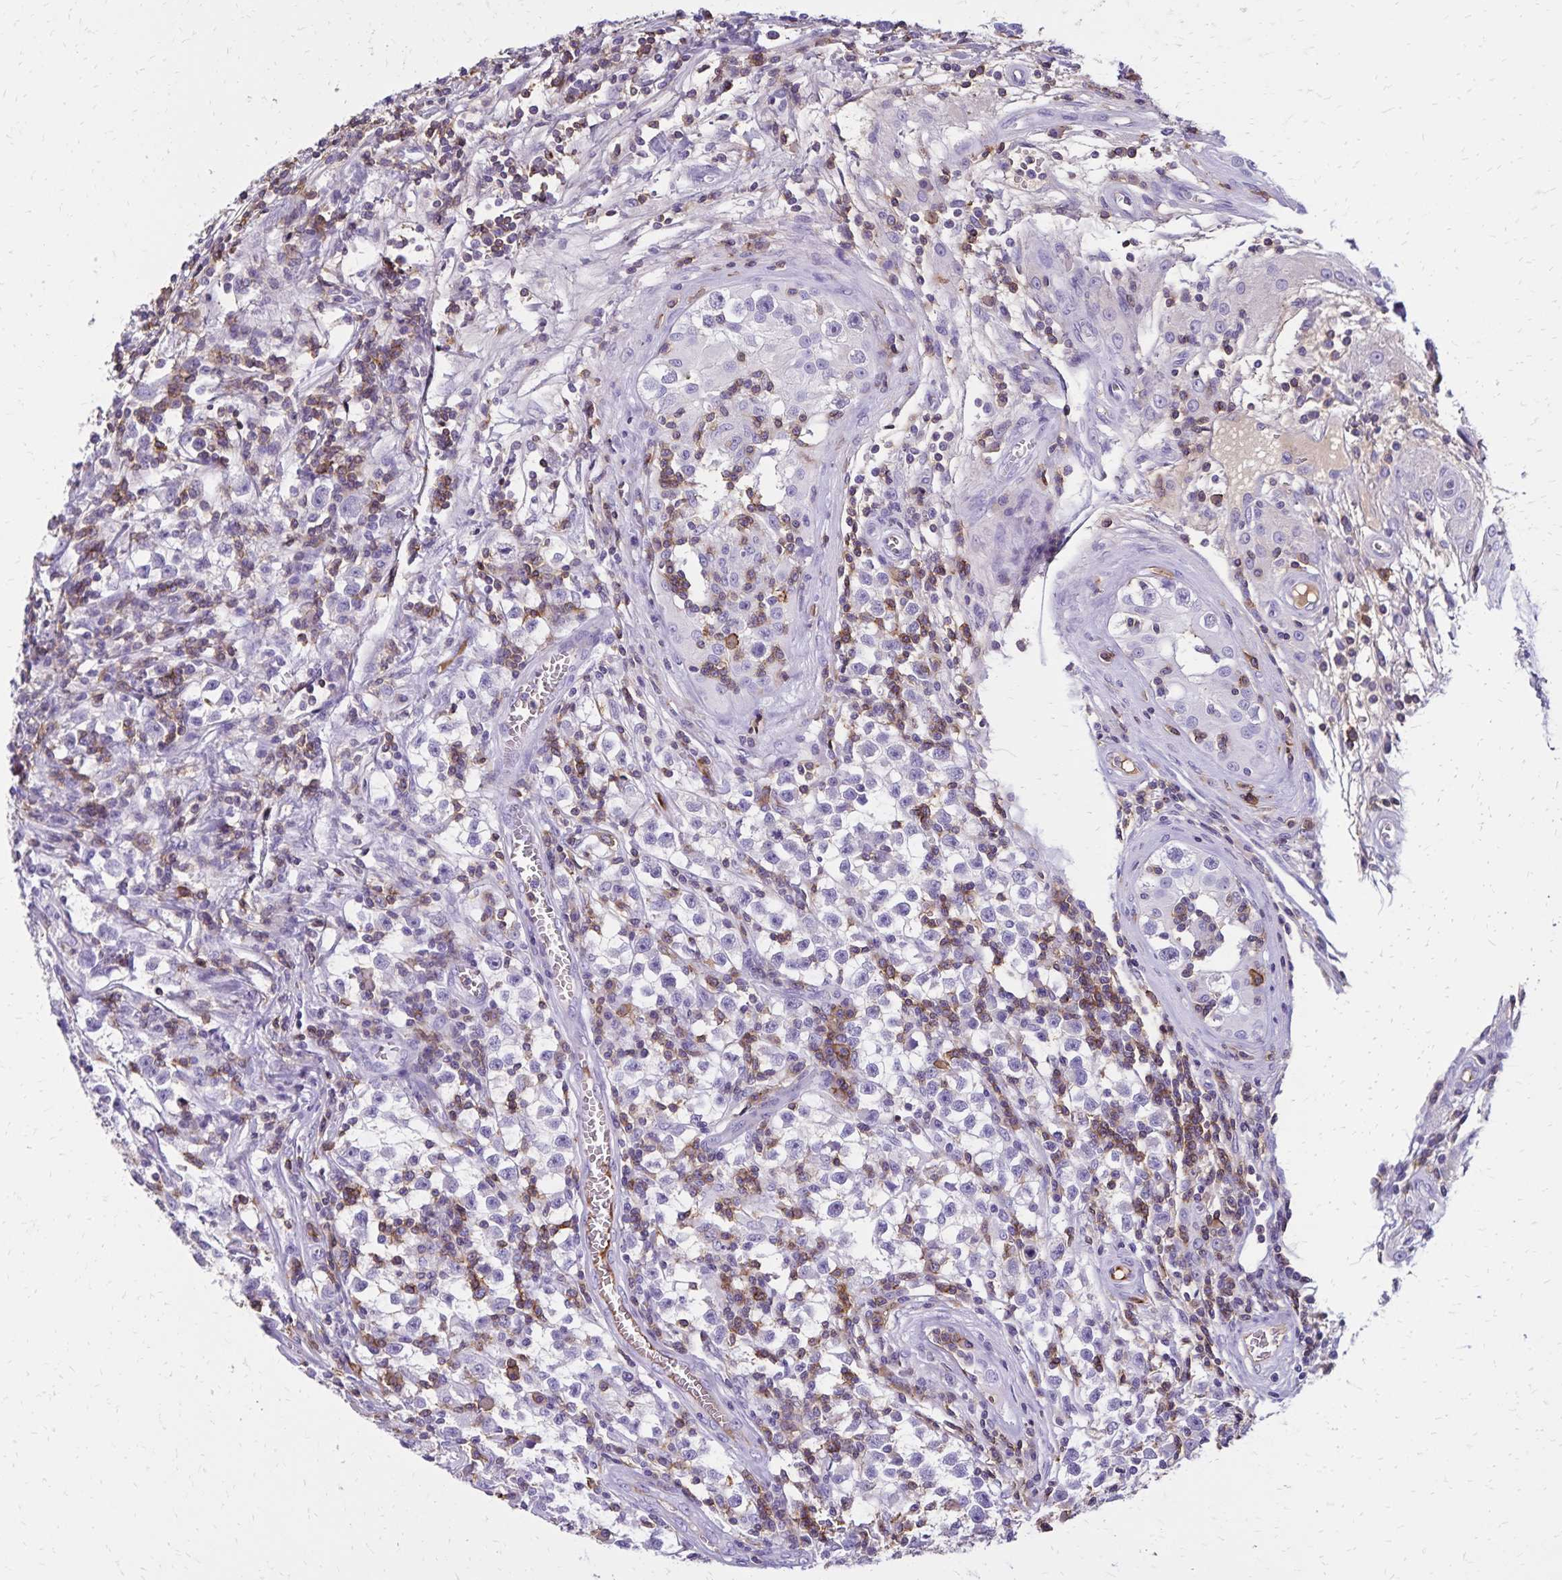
{"staining": {"intensity": "negative", "quantity": "none", "location": "none"}, "tissue": "testis cancer", "cell_type": "Tumor cells", "image_type": "cancer", "snomed": [{"axis": "morphology", "description": "Seminoma, NOS"}, {"axis": "topography", "description": "Testis"}], "caption": "Immunohistochemistry (IHC) histopathology image of testis seminoma stained for a protein (brown), which exhibits no expression in tumor cells.", "gene": "CD27", "patient": {"sex": "male", "age": 31}}